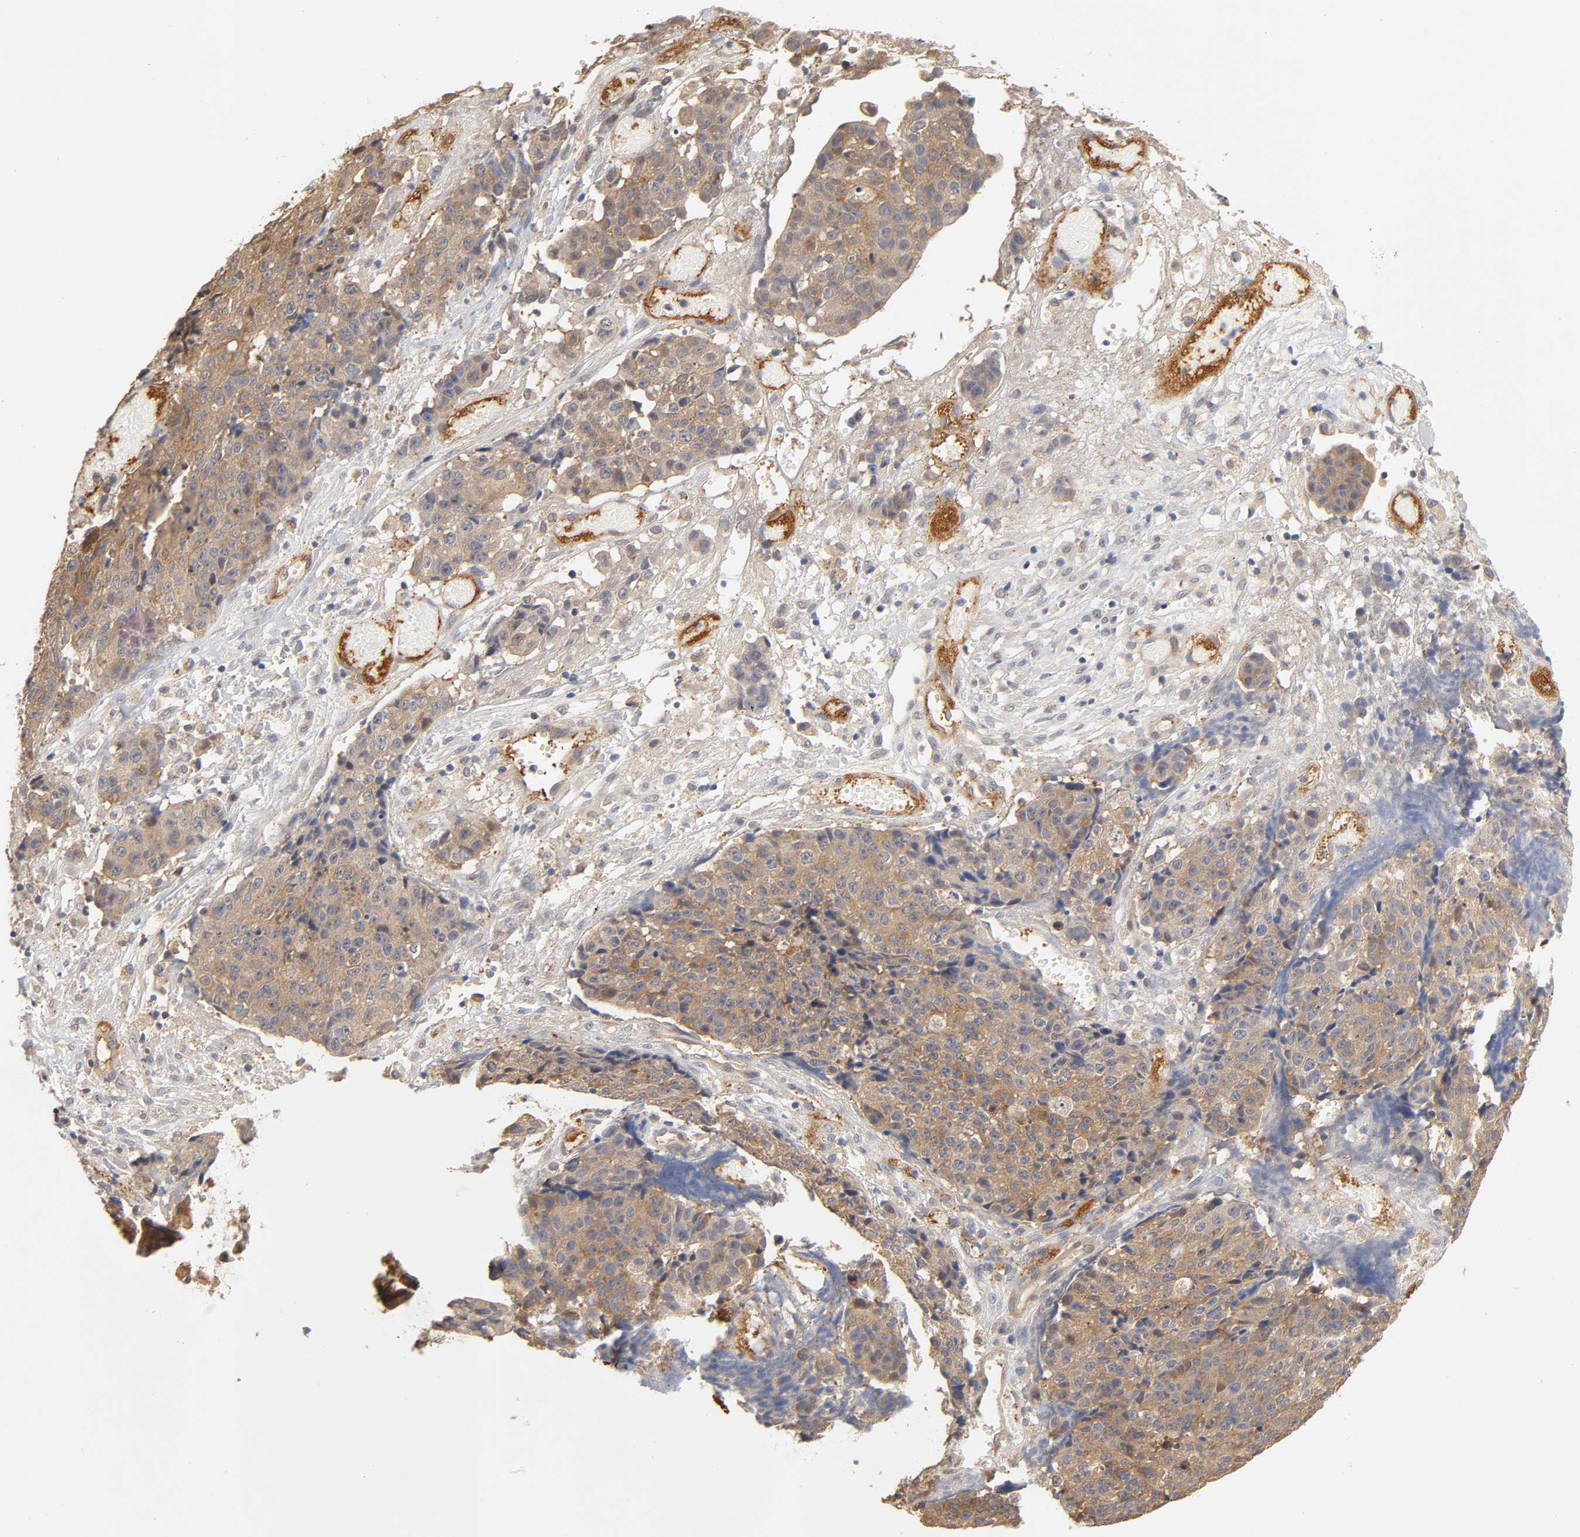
{"staining": {"intensity": "weak", "quantity": ">75%", "location": "cytoplasmic/membranous"}, "tissue": "ovarian cancer", "cell_type": "Tumor cells", "image_type": "cancer", "snomed": [{"axis": "morphology", "description": "Carcinoma, endometroid"}, {"axis": "topography", "description": "Ovary"}], "caption": "The histopathology image exhibits staining of ovarian cancer, revealing weak cytoplasmic/membranous protein positivity (brown color) within tumor cells.", "gene": "PDE5A", "patient": {"sex": "female", "age": 42}}